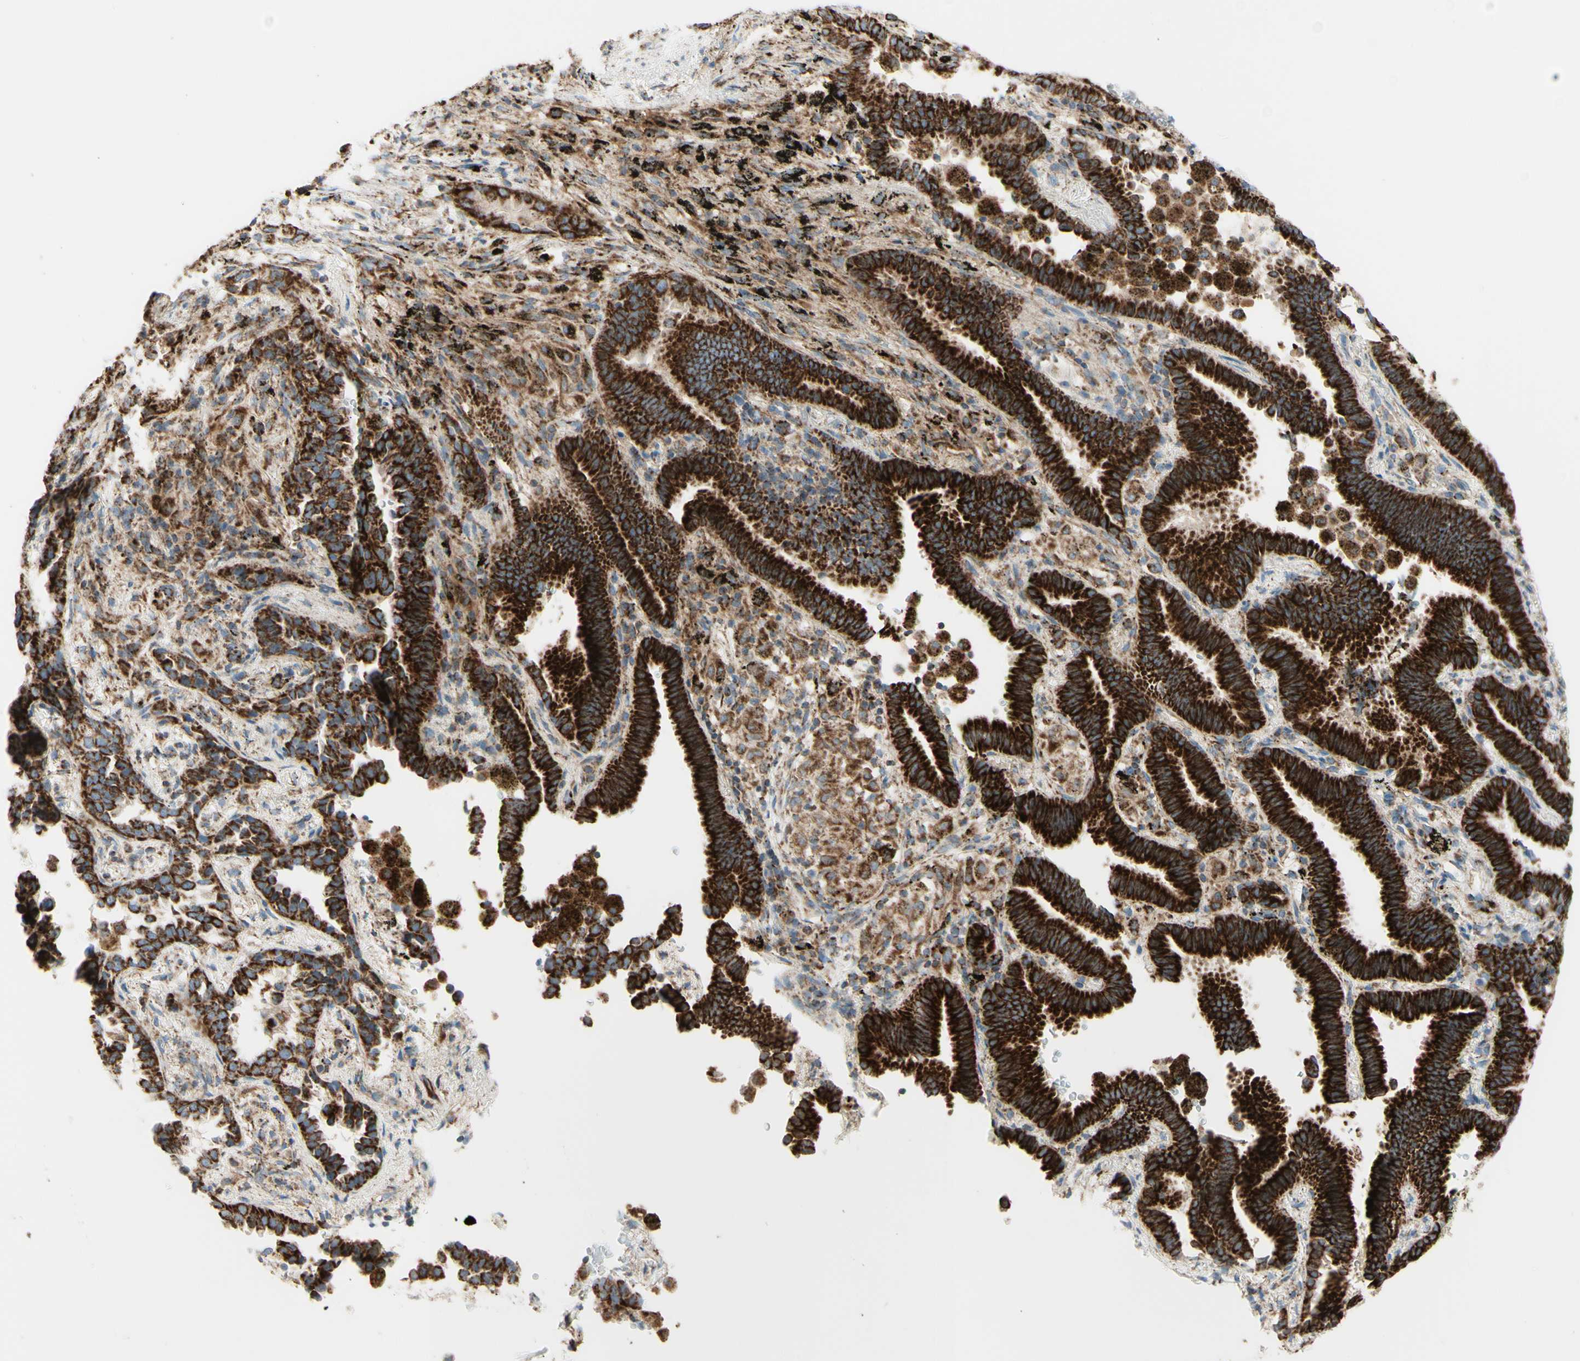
{"staining": {"intensity": "strong", "quantity": ">75%", "location": "cytoplasmic/membranous"}, "tissue": "lung cancer", "cell_type": "Tumor cells", "image_type": "cancer", "snomed": [{"axis": "morphology", "description": "Normal tissue, NOS"}, {"axis": "morphology", "description": "Adenocarcinoma, NOS"}, {"axis": "topography", "description": "Lung"}], "caption": "A photomicrograph of human lung cancer stained for a protein demonstrates strong cytoplasmic/membranous brown staining in tumor cells.", "gene": "ARMC10", "patient": {"sex": "male", "age": 59}}